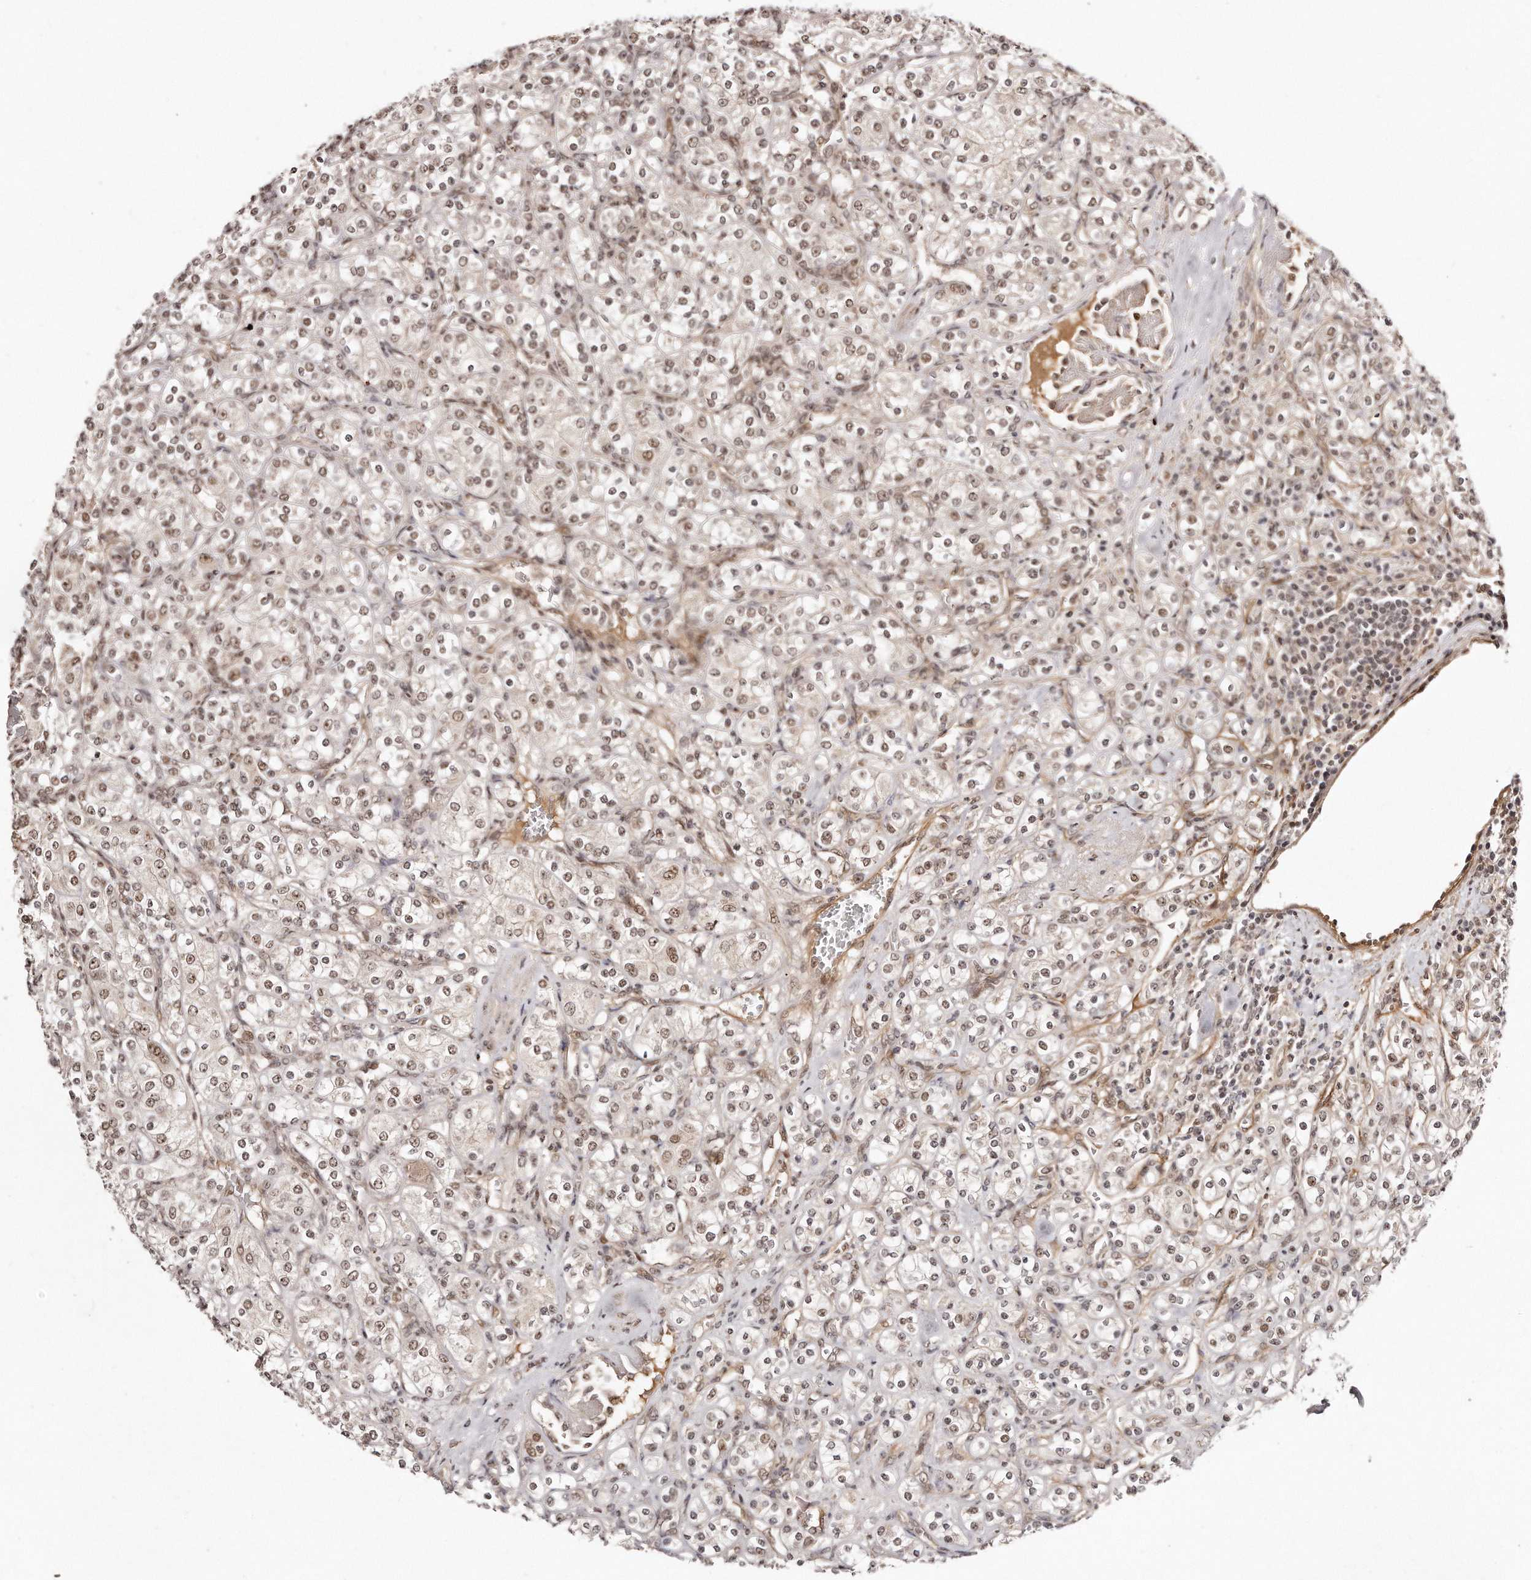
{"staining": {"intensity": "weak", "quantity": ">75%", "location": "cytoplasmic/membranous,nuclear"}, "tissue": "renal cancer", "cell_type": "Tumor cells", "image_type": "cancer", "snomed": [{"axis": "morphology", "description": "Adenocarcinoma, NOS"}, {"axis": "topography", "description": "Kidney"}], "caption": "Tumor cells display low levels of weak cytoplasmic/membranous and nuclear expression in approximately >75% of cells in renal cancer.", "gene": "SOX4", "patient": {"sex": "male", "age": 77}}